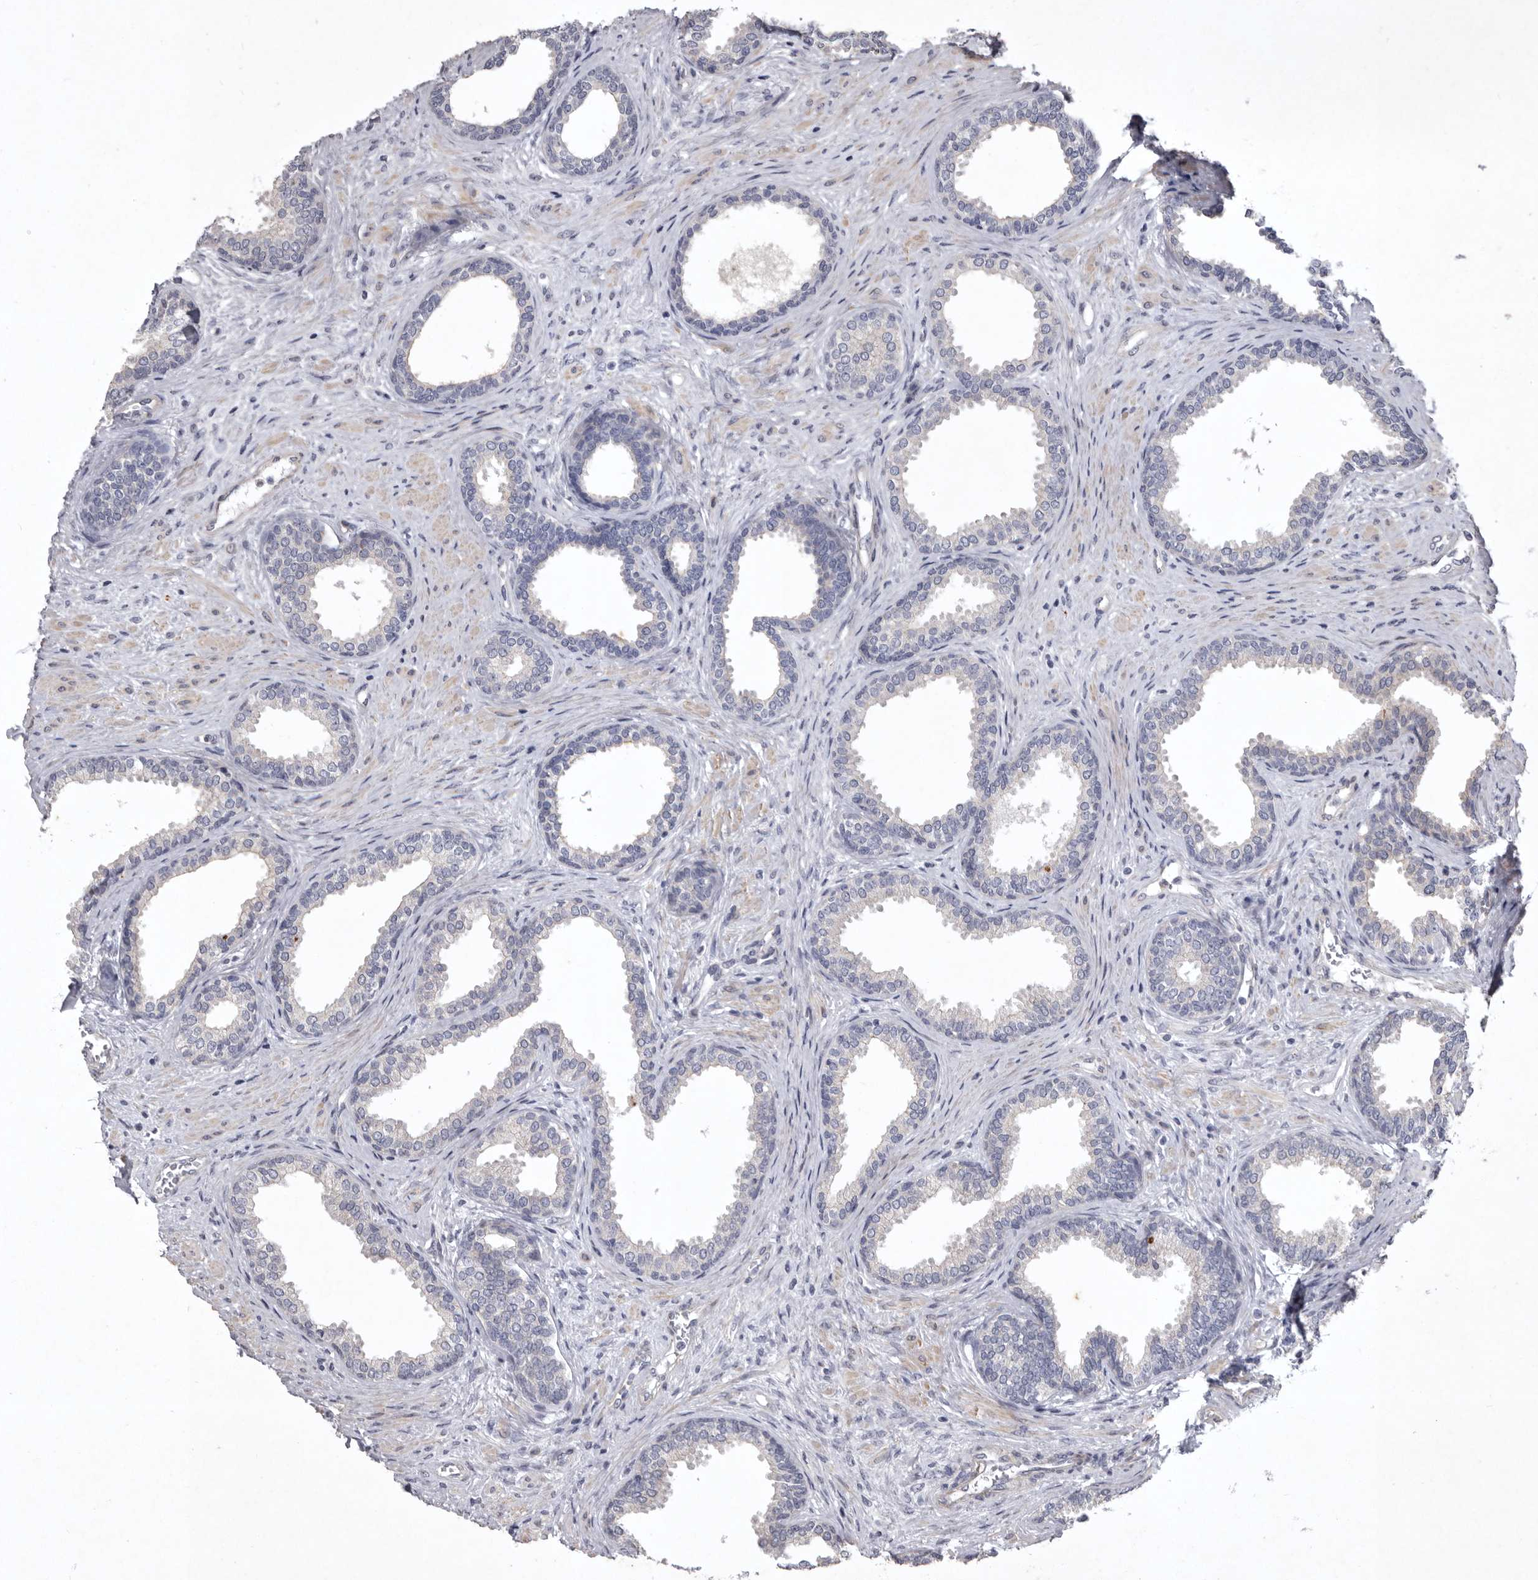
{"staining": {"intensity": "negative", "quantity": "none", "location": "none"}, "tissue": "prostate", "cell_type": "Glandular cells", "image_type": "normal", "snomed": [{"axis": "morphology", "description": "Normal tissue, NOS"}, {"axis": "topography", "description": "Prostate"}], "caption": "This image is of benign prostate stained with IHC to label a protein in brown with the nuclei are counter-stained blue. There is no positivity in glandular cells.", "gene": "NKAIN4", "patient": {"sex": "male", "age": 76}}